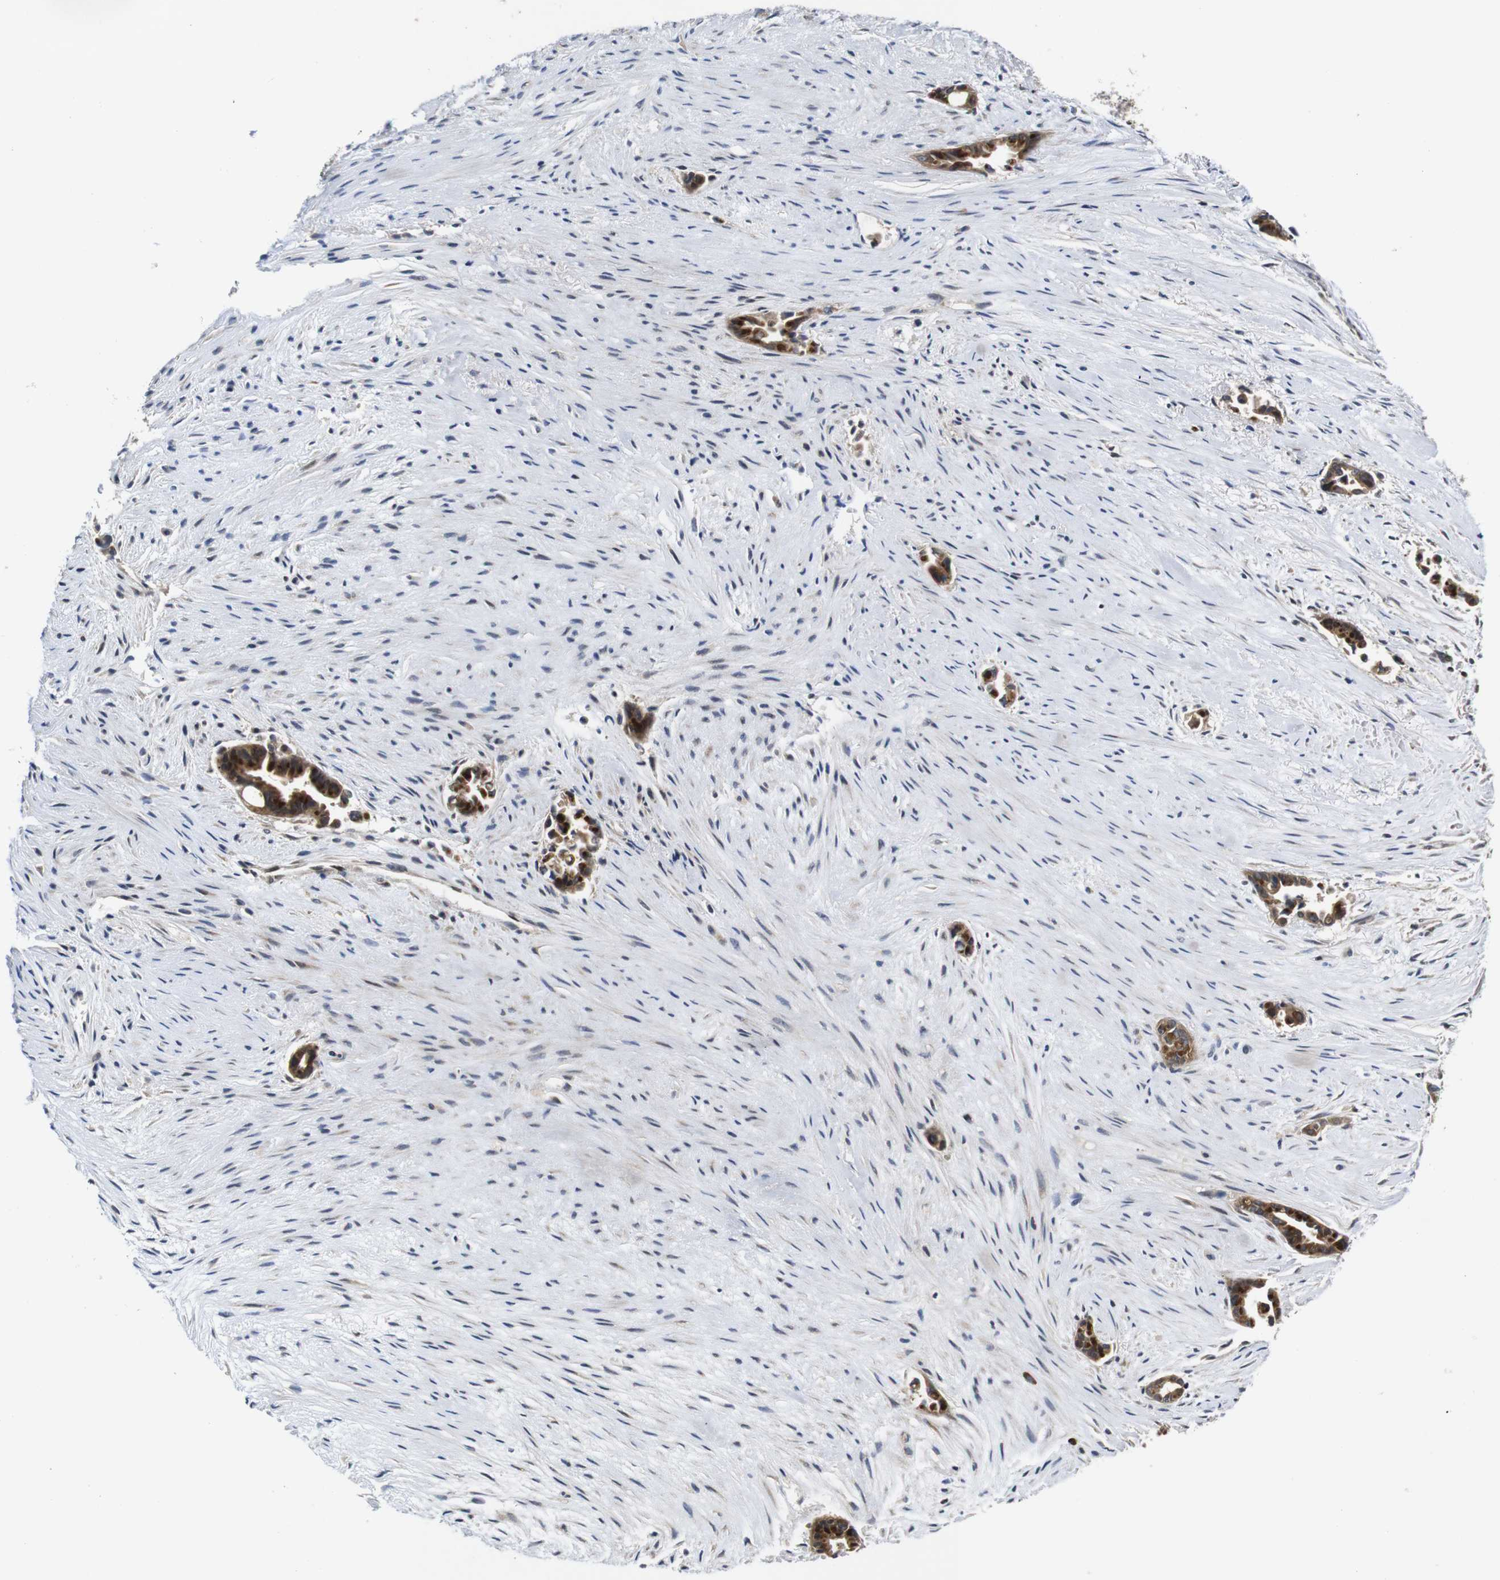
{"staining": {"intensity": "moderate", "quantity": ">75%", "location": "cytoplasmic/membranous"}, "tissue": "liver cancer", "cell_type": "Tumor cells", "image_type": "cancer", "snomed": [{"axis": "morphology", "description": "Cholangiocarcinoma"}, {"axis": "topography", "description": "Liver"}], "caption": "Human liver cholangiocarcinoma stained with a brown dye demonstrates moderate cytoplasmic/membranous positive staining in approximately >75% of tumor cells.", "gene": "ZBTB46", "patient": {"sex": "female", "age": 55}}